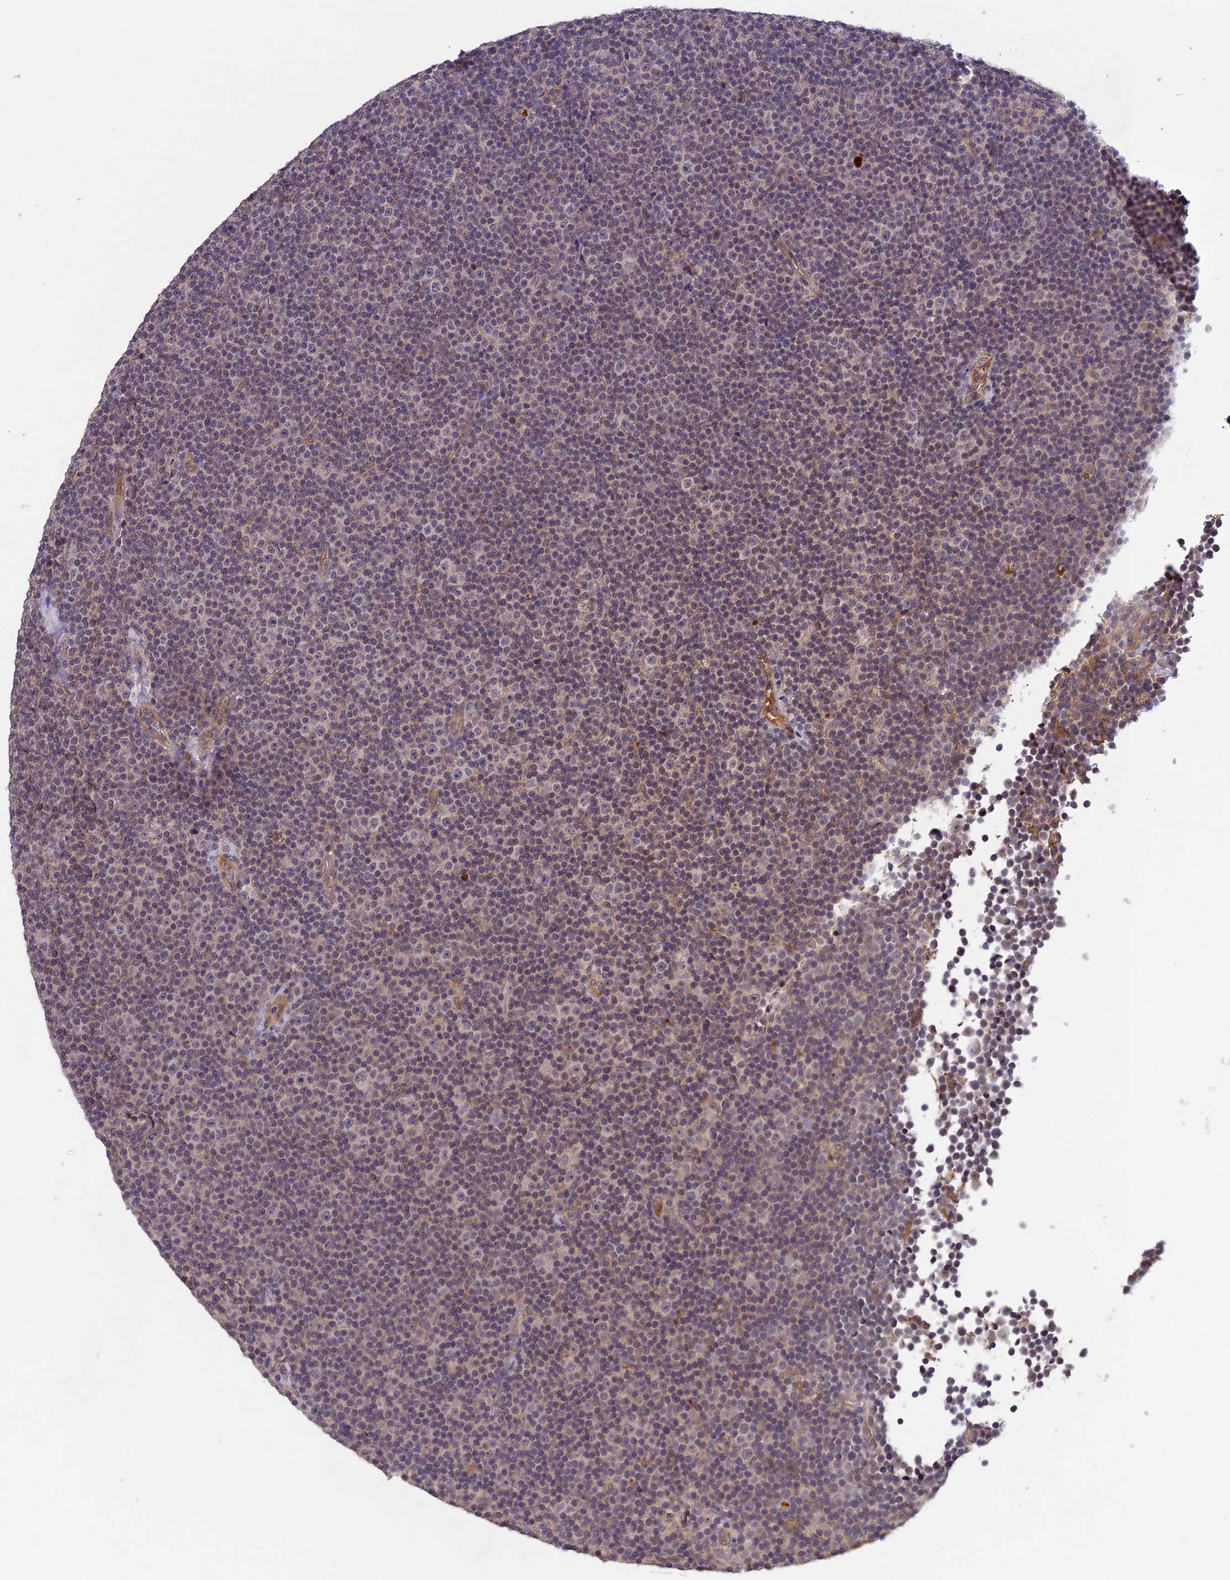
{"staining": {"intensity": "negative", "quantity": "none", "location": "none"}, "tissue": "lymphoma", "cell_type": "Tumor cells", "image_type": "cancer", "snomed": [{"axis": "morphology", "description": "Malignant lymphoma, non-Hodgkin's type, Low grade"}, {"axis": "topography", "description": "Lymph node"}], "caption": "High magnification brightfield microscopy of lymphoma stained with DAB (brown) and counterstained with hematoxylin (blue): tumor cells show no significant staining.", "gene": "ADO", "patient": {"sex": "female", "age": 67}}